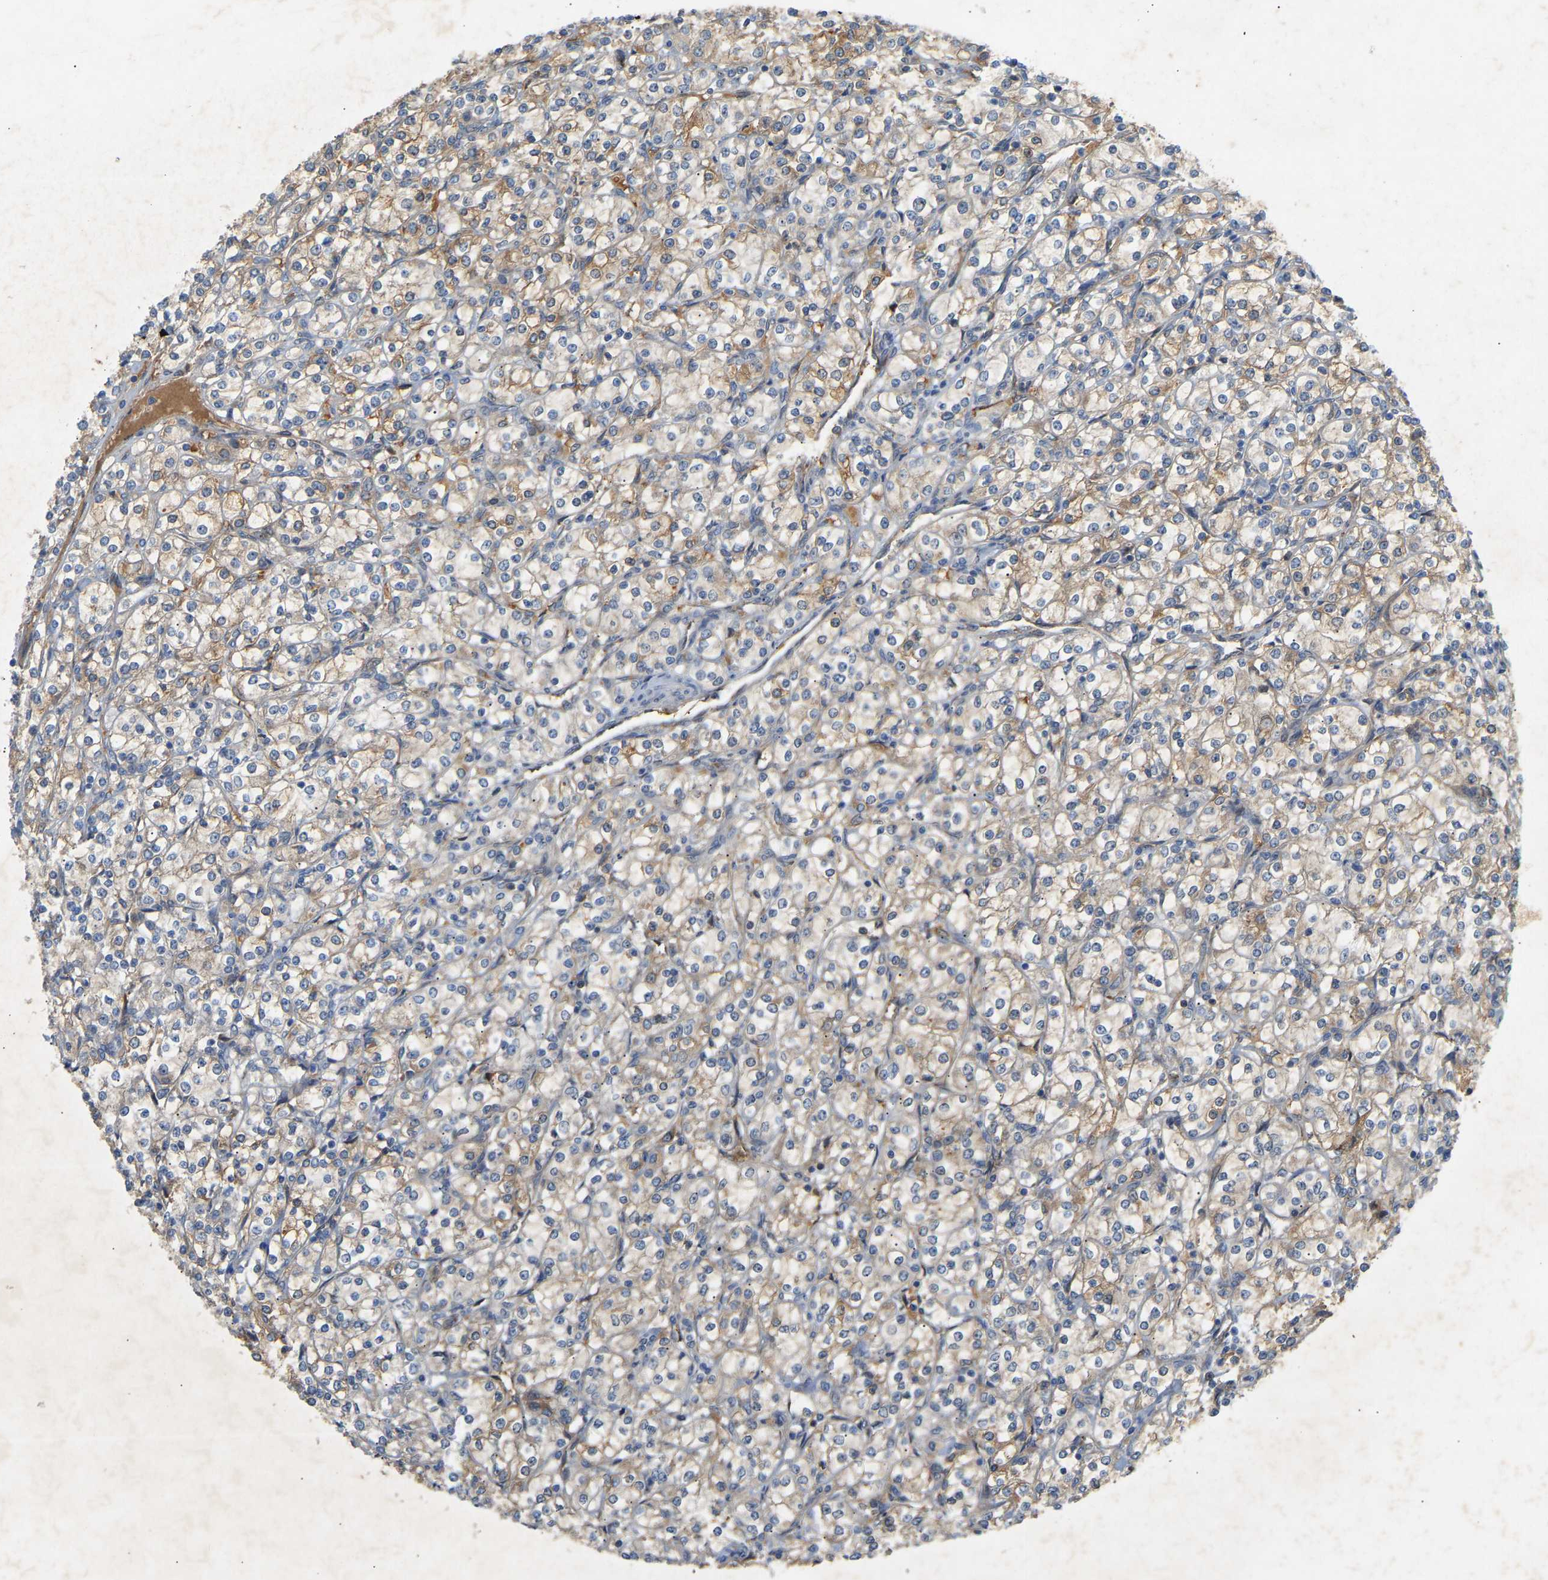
{"staining": {"intensity": "weak", "quantity": "<25%", "location": "cytoplasmic/membranous"}, "tissue": "renal cancer", "cell_type": "Tumor cells", "image_type": "cancer", "snomed": [{"axis": "morphology", "description": "Adenocarcinoma, NOS"}, {"axis": "topography", "description": "Kidney"}], "caption": "A micrograph of renal adenocarcinoma stained for a protein reveals no brown staining in tumor cells. (Stains: DAB immunohistochemistry (IHC) with hematoxylin counter stain, Microscopy: brightfield microscopy at high magnification).", "gene": "PTCD1", "patient": {"sex": "male", "age": 77}}